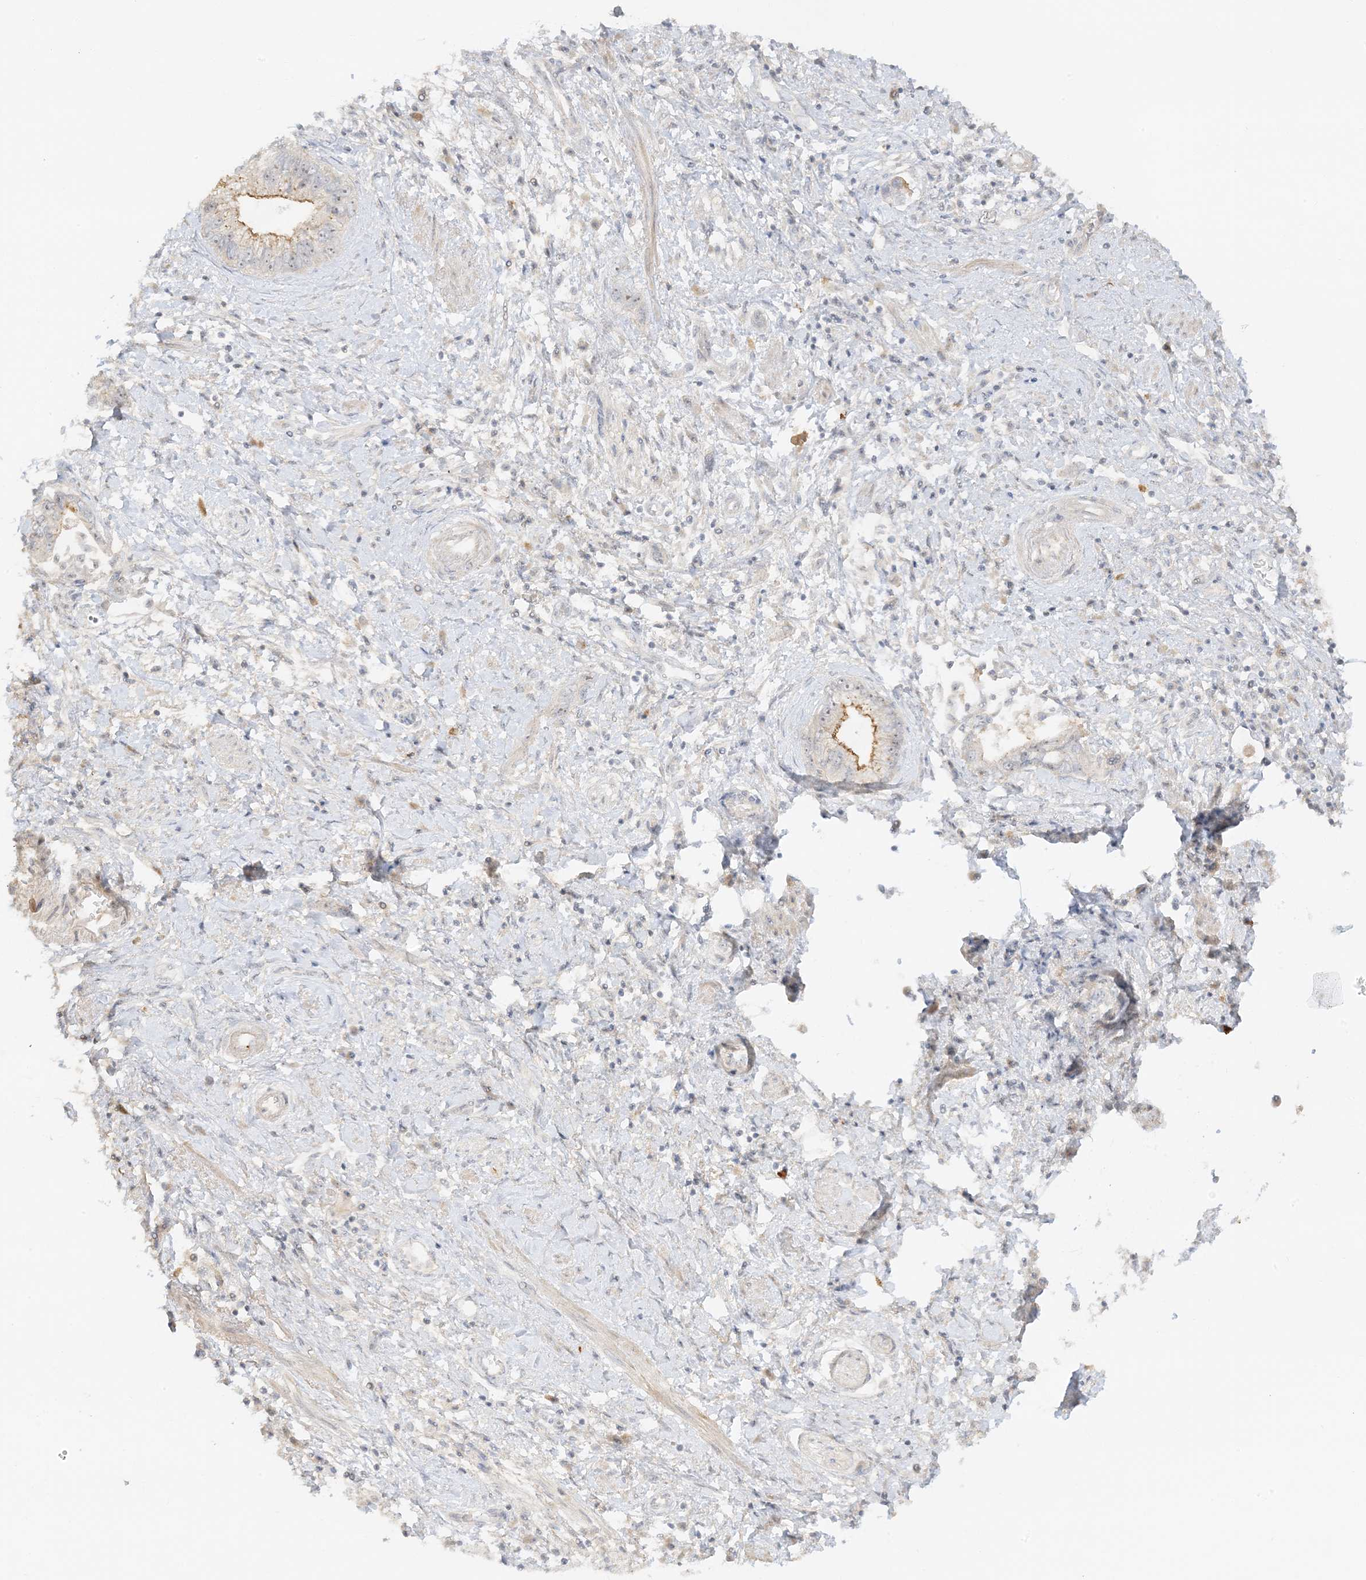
{"staining": {"intensity": "moderate", "quantity": "<25%", "location": "cytoplasmic/membranous"}, "tissue": "pancreatic cancer", "cell_type": "Tumor cells", "image_type": "cancer", "snomed": [{"axis": "morphology", "description": "Adenocarcinoma, NOS"}, {"axis": "topography", "description": "Pancreas"}], "caption": "An immunohistochemistry photomicrograph of neoplastic tissue is shown. Protein staining in brown shows moderate cytoplasmic/membranous positivity in pancreatic adenocarcinoma within tumor cells.", "gene": "ETAA1", "patient": {"sex": "female", "age": 73}}